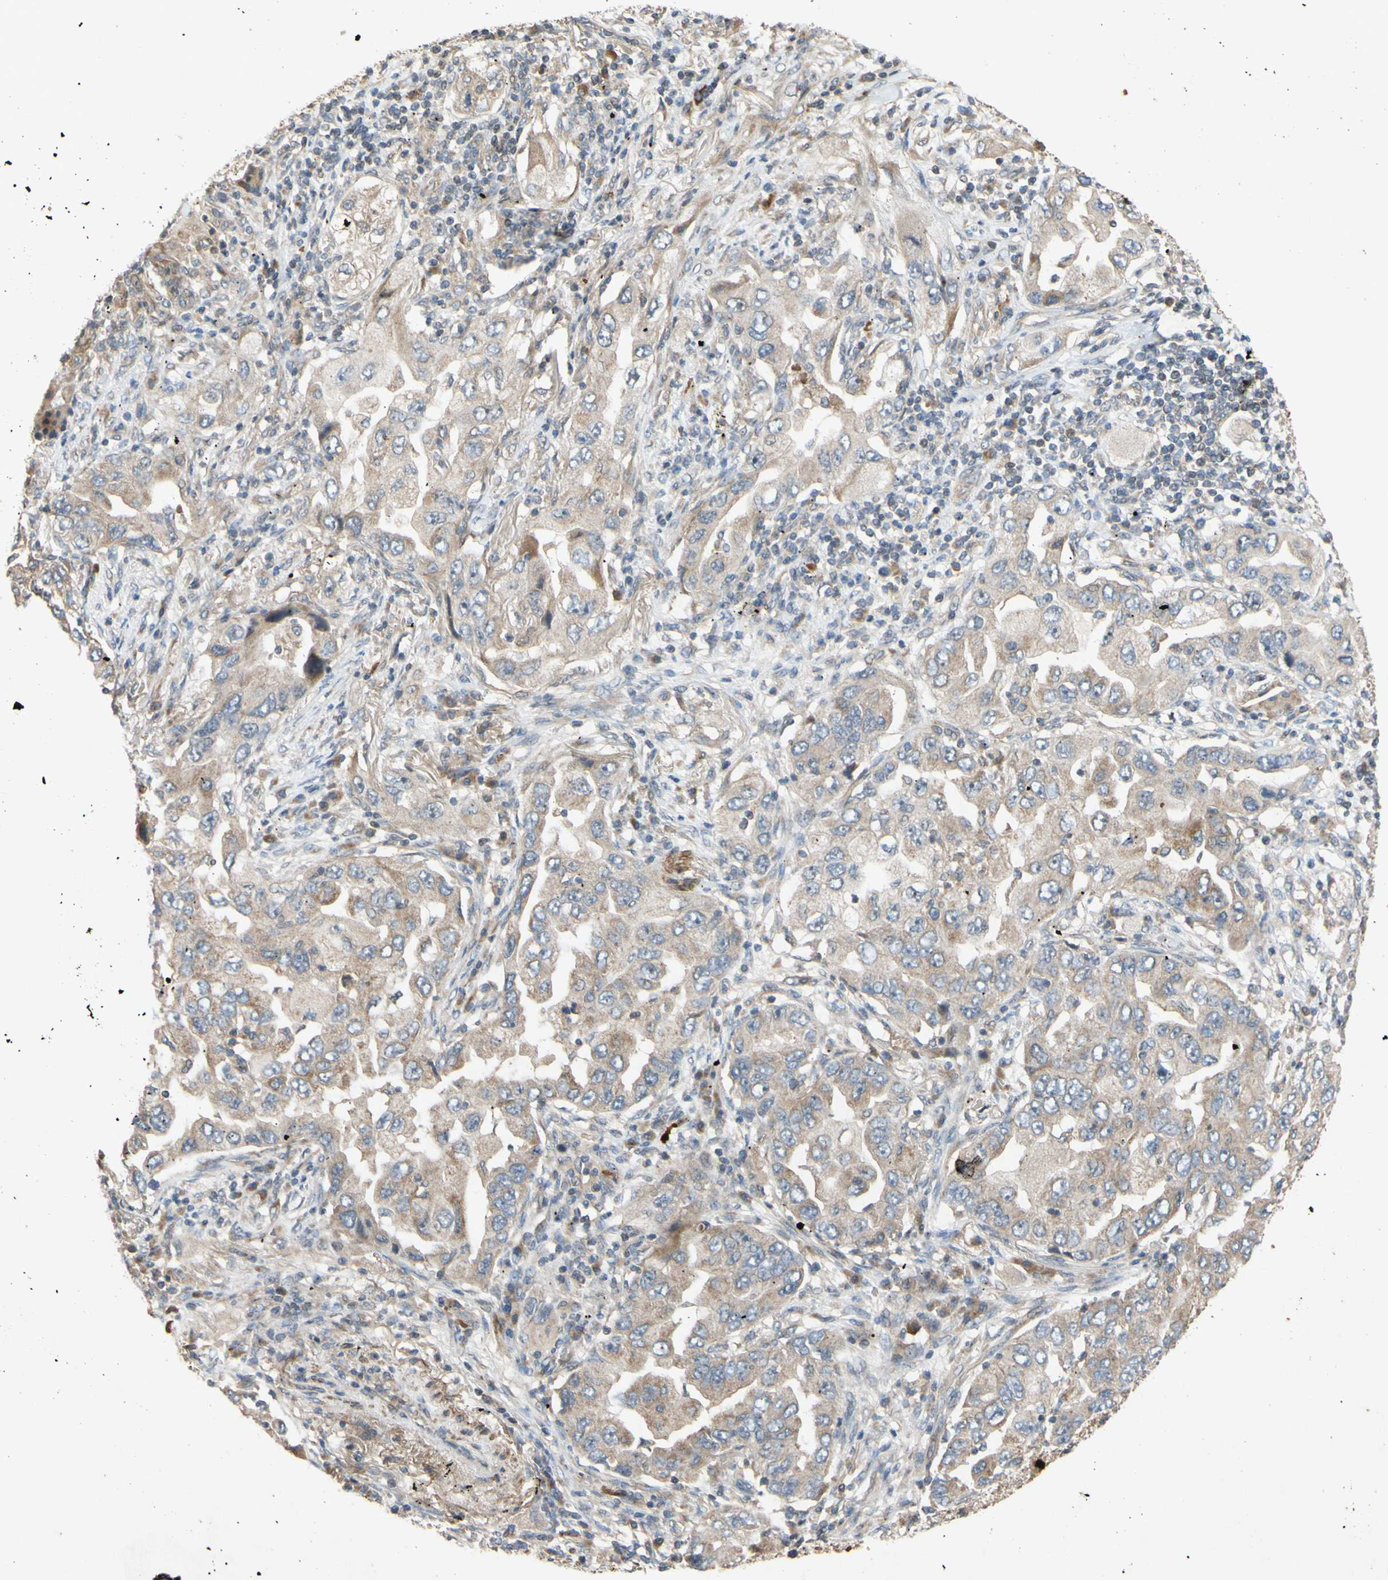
{"staining": {"intensity": "weak", "quantity": ">75%", "location": "cytoplasmic/membranous"}, "tissue": "lung cancer", "cell_type": "Tumor cells", "image_type": "cancer", "snomed": [{"axis": "morphology", "description": "Adenocarcinoma, NOS"}, {"axis": "topography", "description": "Lung"}], "caption": "Immunohistochemical staining of human lung cancer demonstrates low levels of weak cytoplasmic/membranous positivity in about >75% of tumor cells. The protein of interest is stained brown, and the nuclei are stained in blue (DAB IHC with brightfield microscopy, high magnification).", "gene": "PARD6A", "patient": {"sex": "female", "age": 65}}